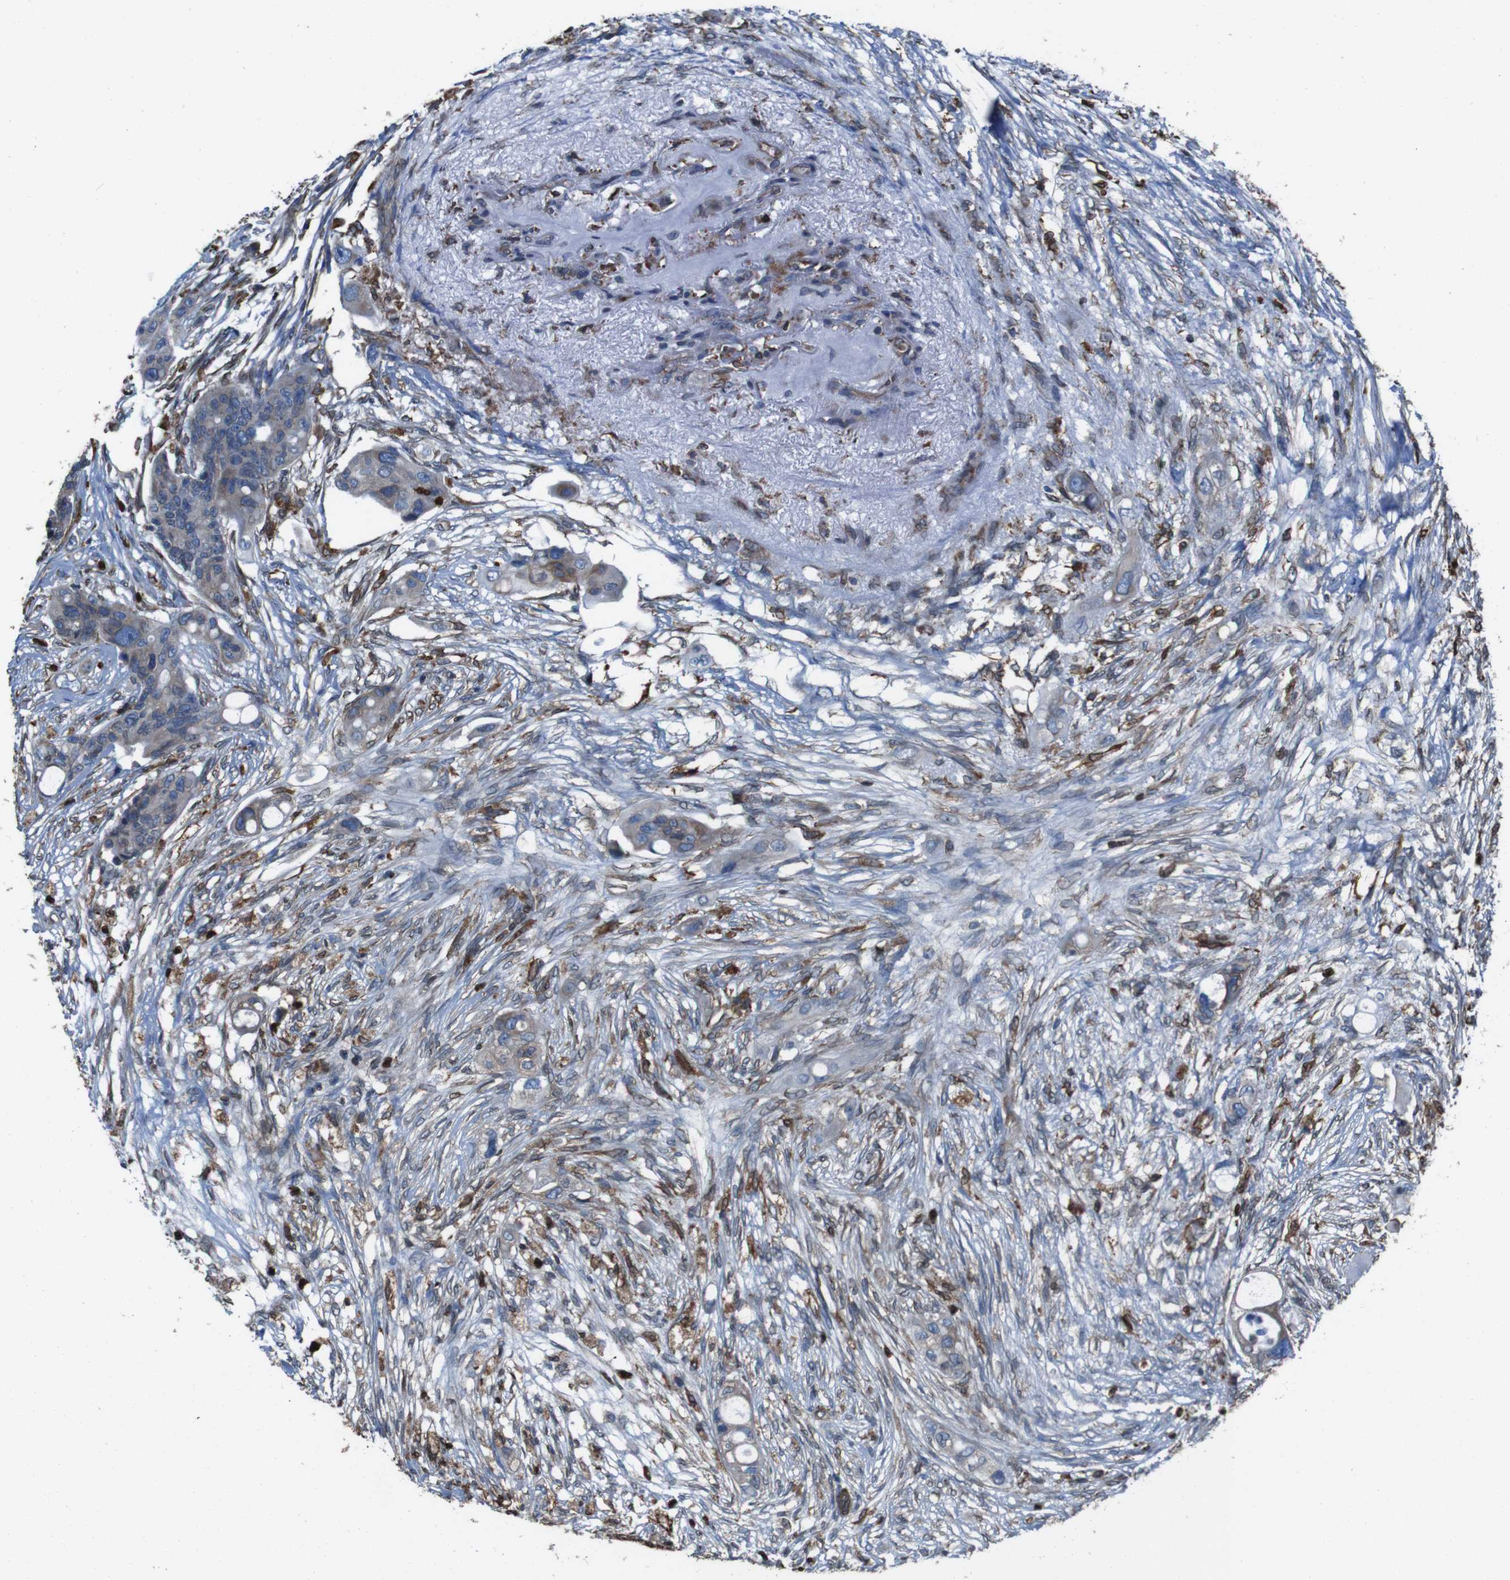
{"staining": {"intensity": "weak", "quantity": "25%-75%", "location": "cytoplasmic/membranous"}, "tissue": "colorectal cancer", "cell_type": "Tumor cells", "image_type": "cancer", "snomed": [{"axis": "morphology", "description": "Adenocarcinoma, NOS"}, {"axis": "topography", "description": "Colon"}], "caption": "The histopathology image demonstrates a brown stain indicating the presence of a protein in the cytoplasmic/membranous of tumor cells in colorectal adenocarcinoma.", "gene": "APMAP", "patient": {"sex": "female", "age": 57}}